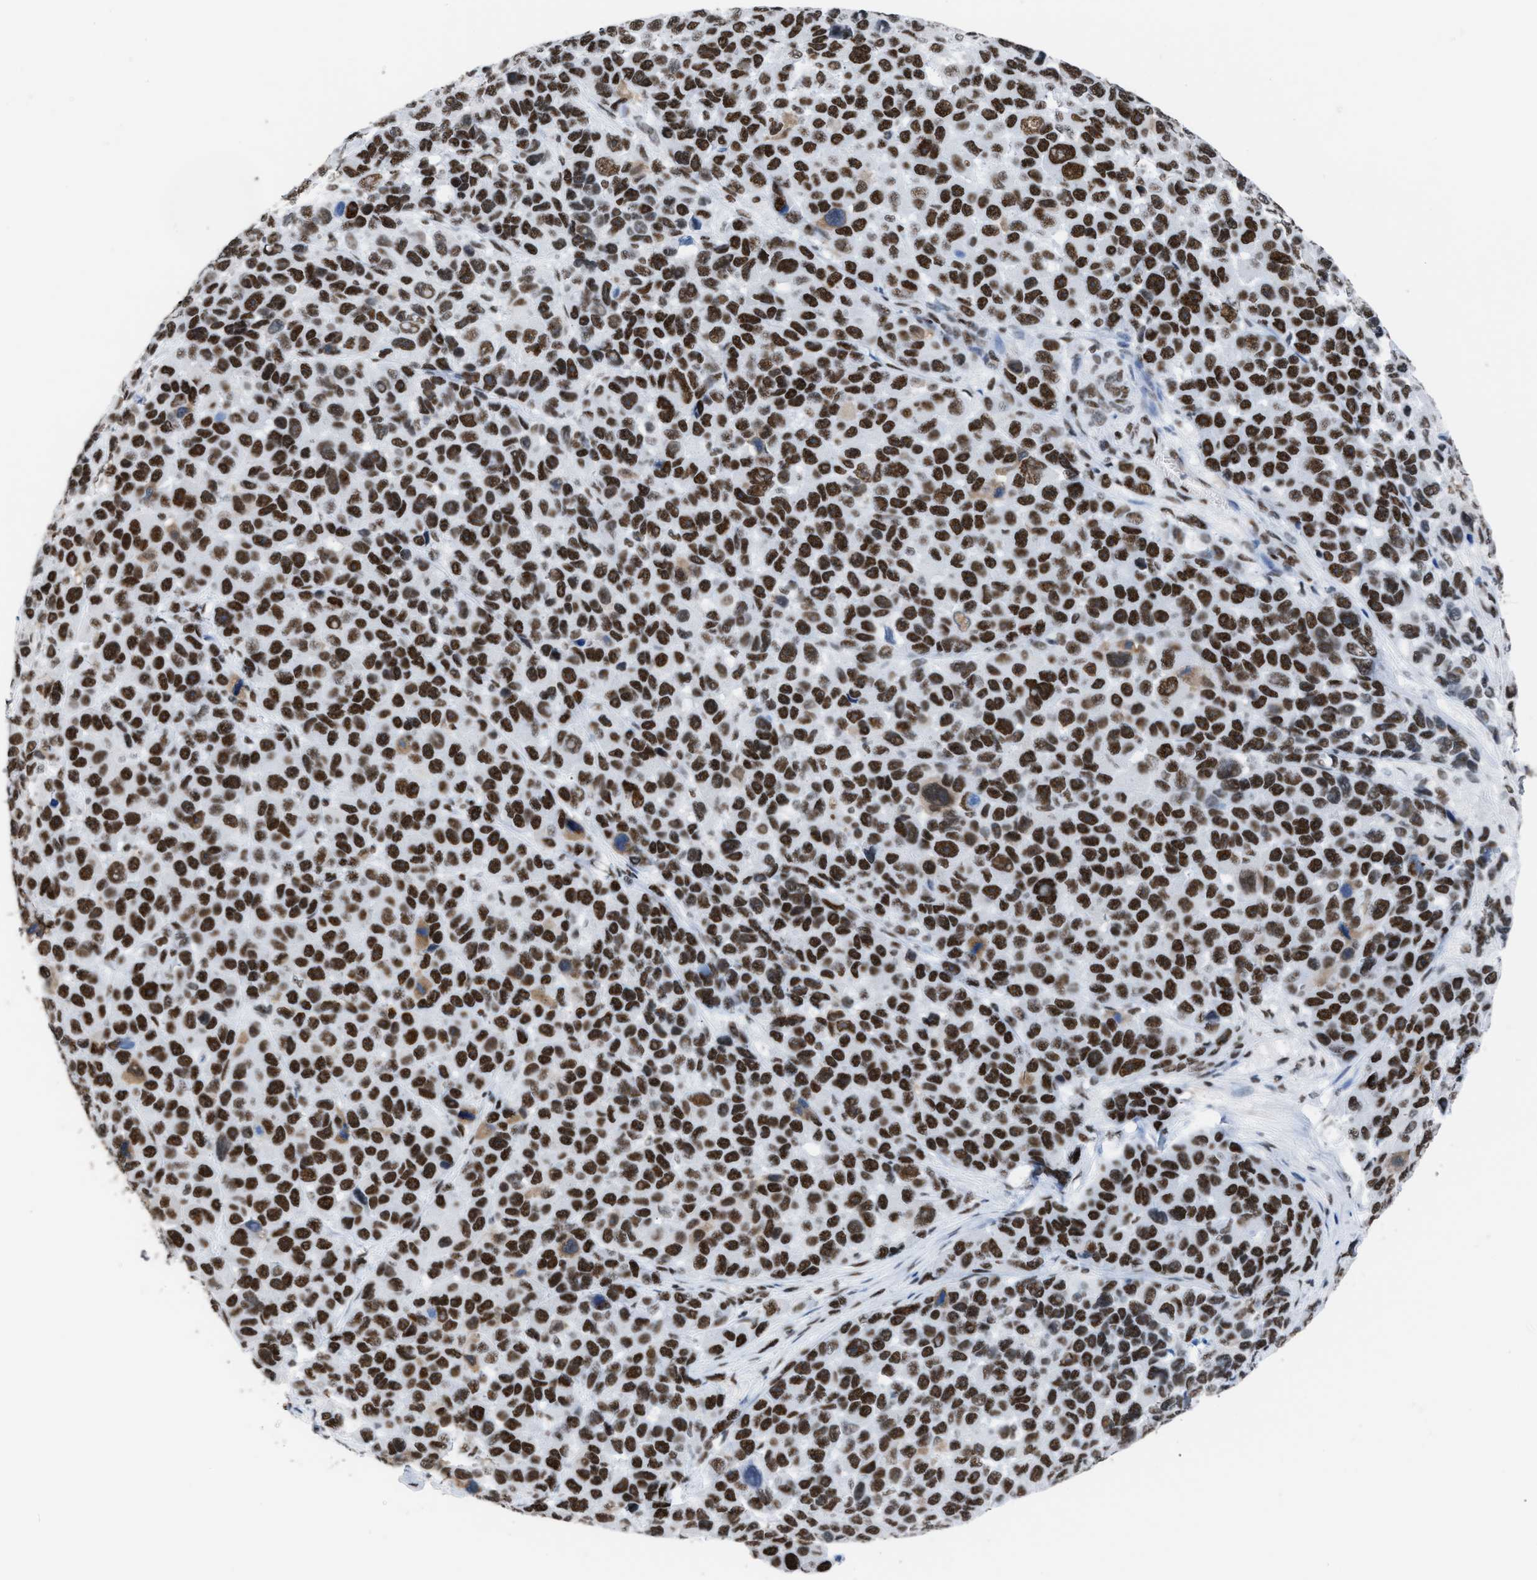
{"staining": {"intensity": "strong", "quantity": ">75%", "location": "nuclear"}, "tissue": "melanoma", "cell_type": "Tumor cells", "image_type": "cancer", "snomed": [{"axis": "morphology", "description": "Malignant melanoma, NOS"}, {"axis": "topography", "description": "Skin"}], "caption": "High-magnification brightfield microscopy of melanoma stained with DAB (3,3'-diaminobenzidine) (brown) and counterstained with hematoxylin (blue). tumor cells exhibit strong nuclear staining is identified in approximately>75% of cells.", "gene": "CCAR2", "patient": {"sex": "male", "age": 53}}